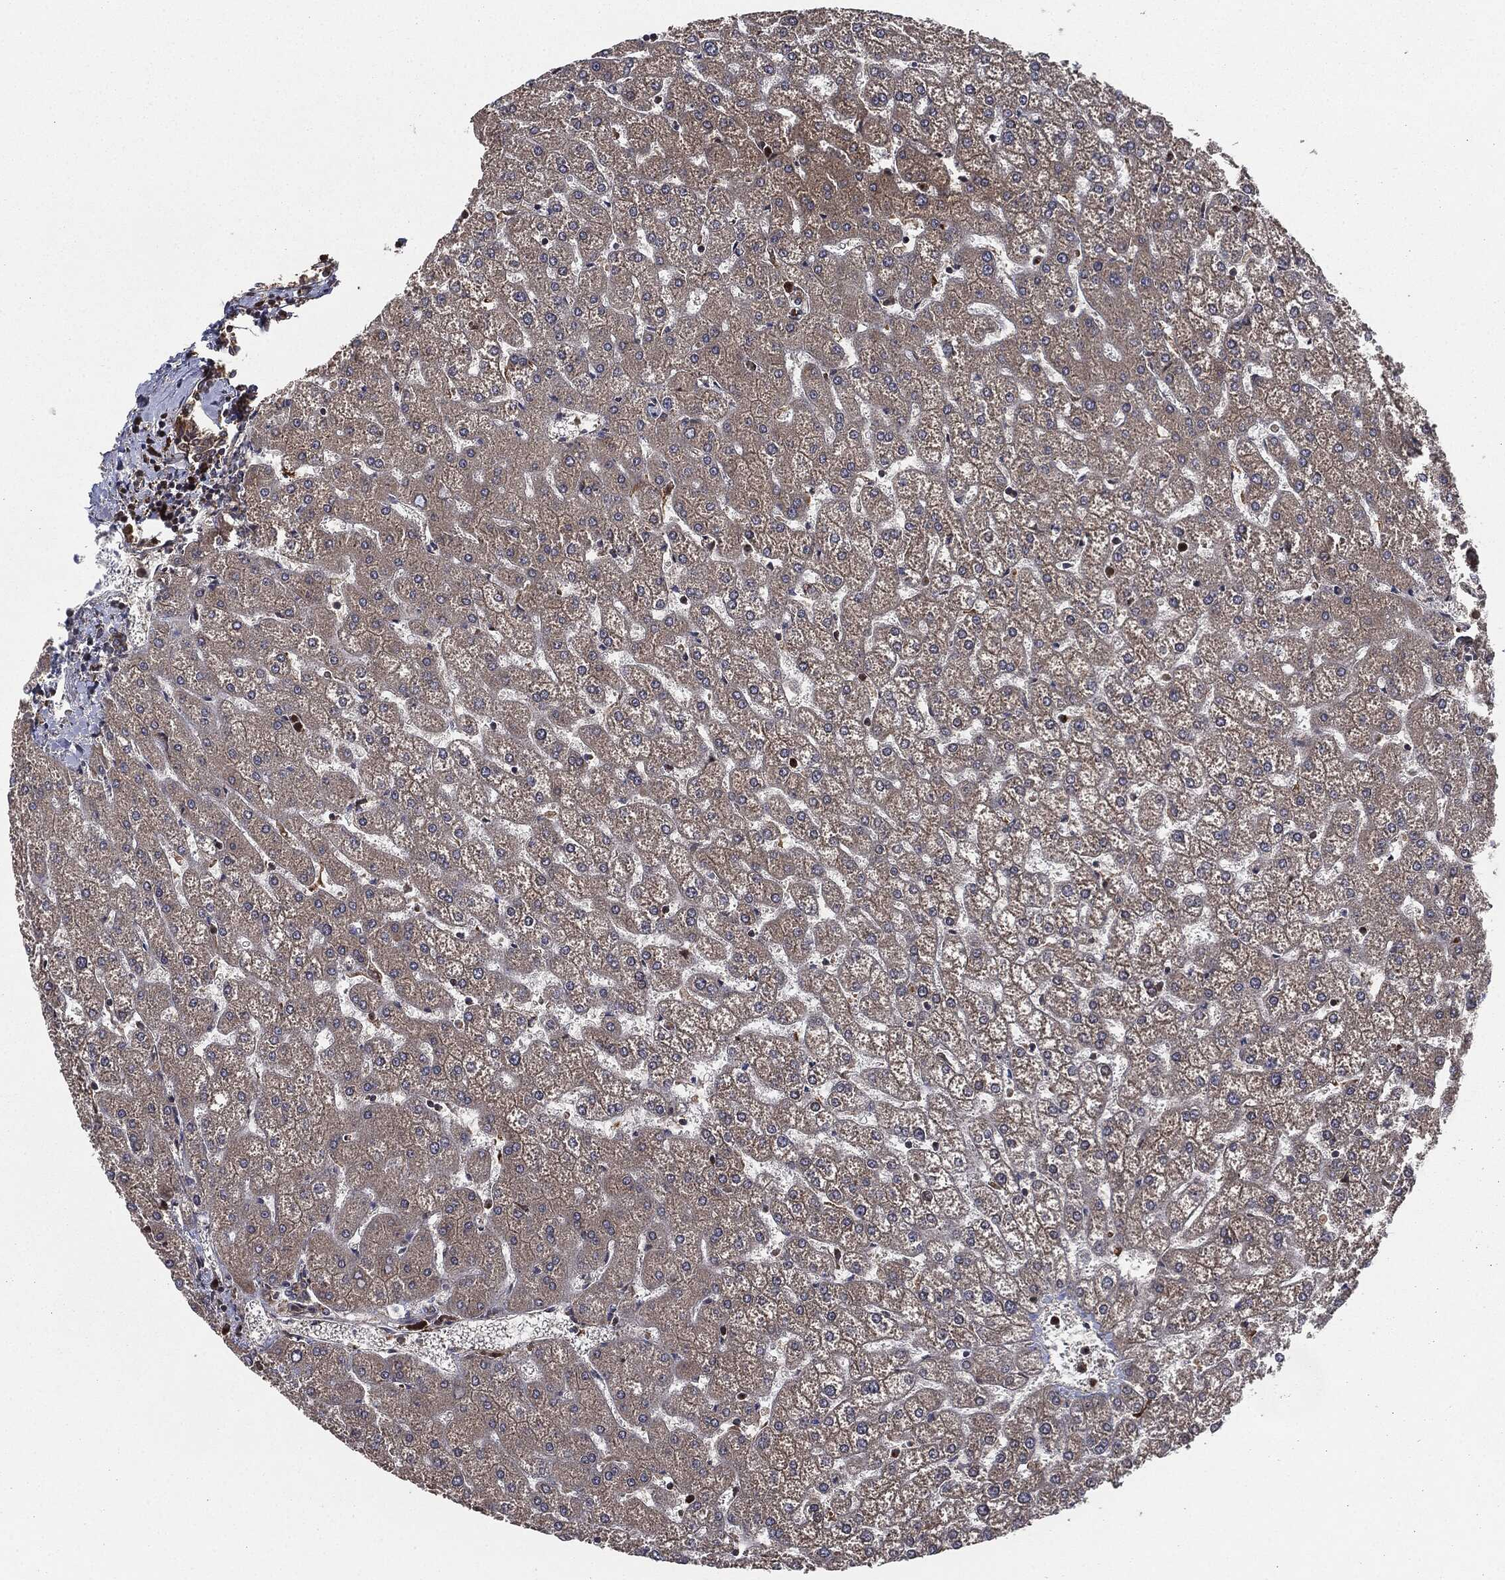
{"staining": {"intensity": "weak", "quantity": "25%-75%", "location": "cytoplasmic/membranous"}, "tissue": "liver", "cell_type": "Cholangiocytes", "image_type": "normal", "snomed": [{"axis": "morphology", "description": "Normal tissue, NOS"}, {"axis": "topography", "description": "Liver"}], "caption": "Normal liver was stained to show a protein in brown. There is low levels of weak cytoplasmic/membranous positivity in approximately 25%-75% of cholangiocytes.", "gene": "RAP1GDS1", "patient": {"sex": "female", "age": 32}}